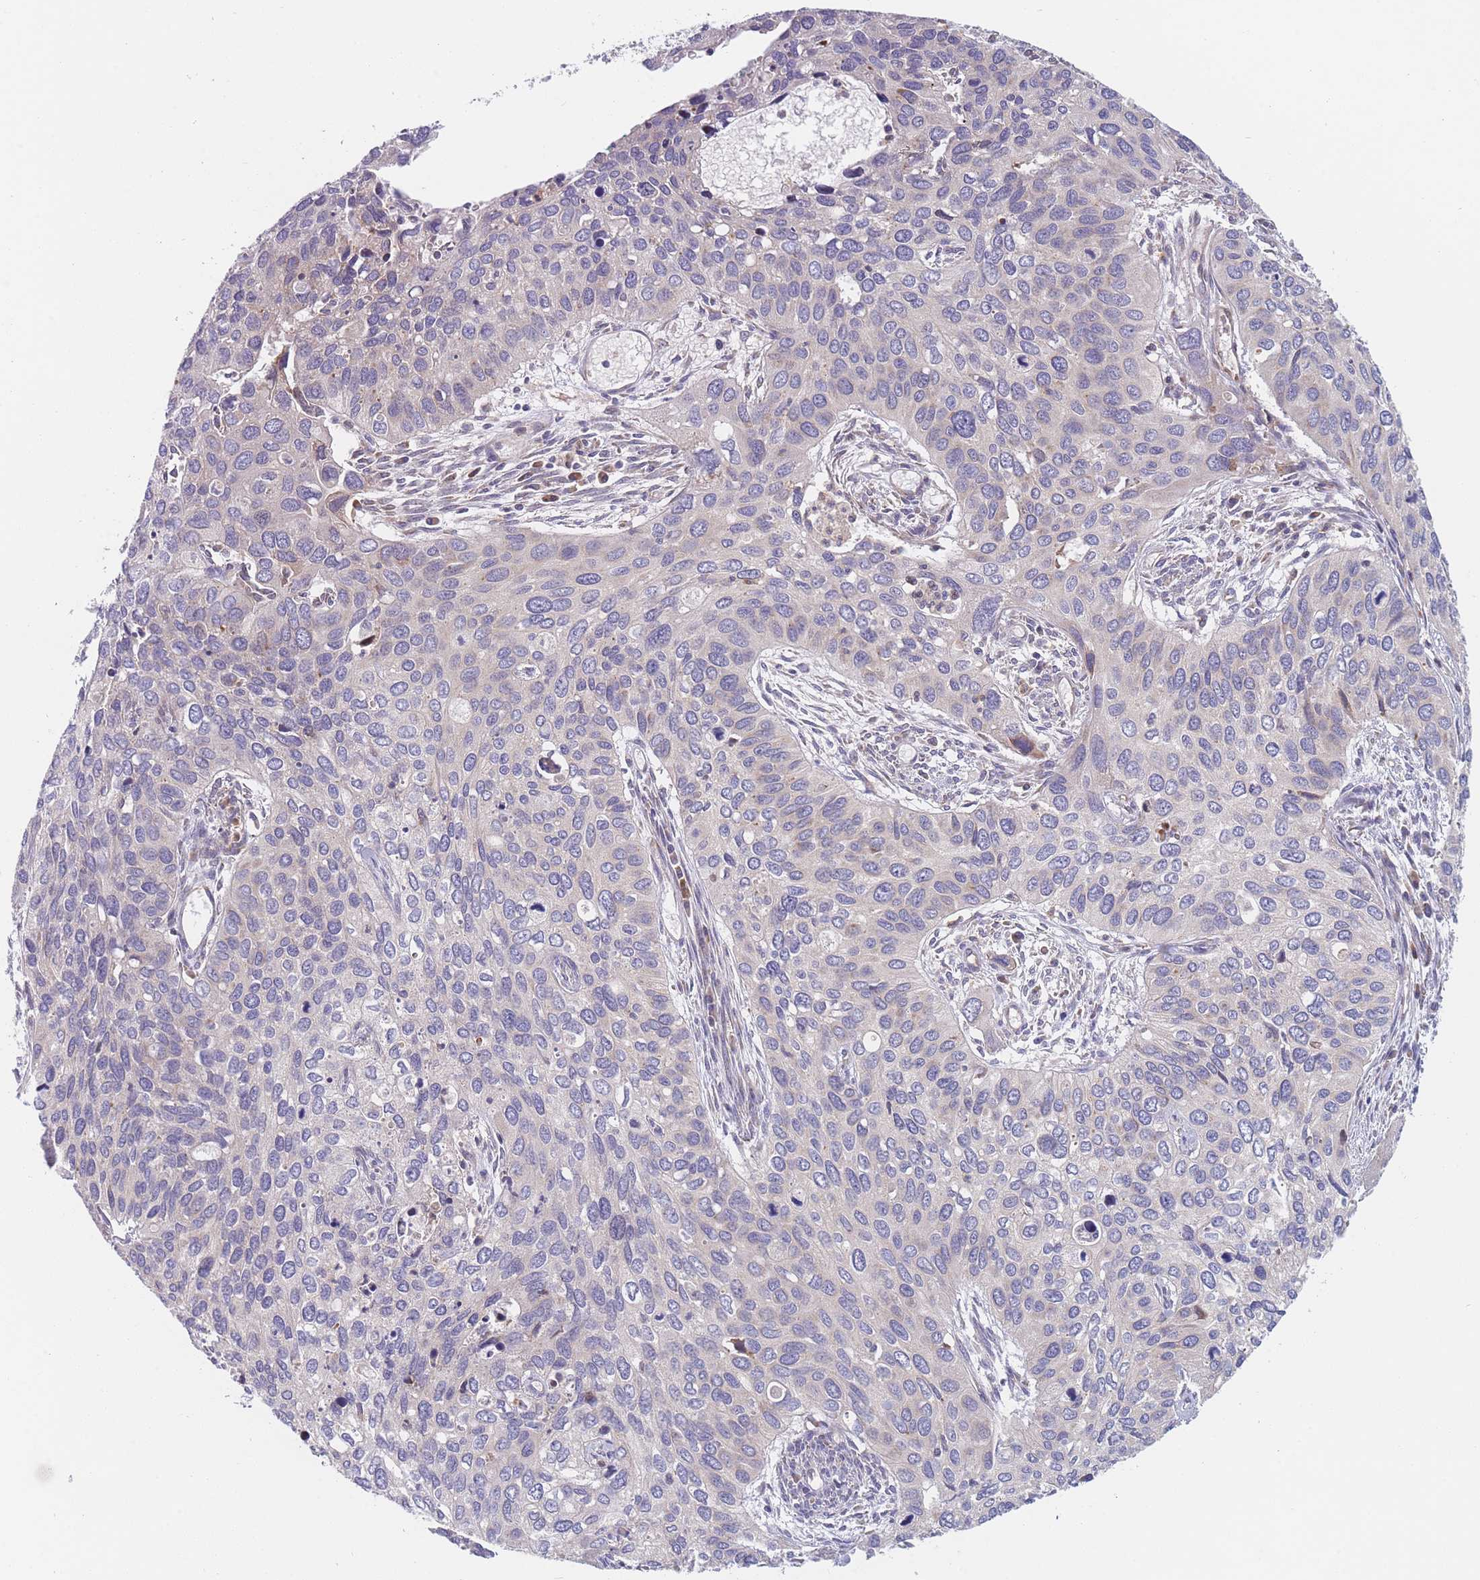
{"staining": {"intensity": "negative", "quantity": "none", "location": "none"}, "tissue": "cervical cancer", "cell_type": "Tumor cells", "image_type": "cancer", "snomed": [{"axis": "morphology", "description": "Squamous cell carcinoma, NOS"}, {"axis": "topography", "description": "Cervix"}], "caption": "The histopathology image demonstrates no staining of tumor cells in cervical squamous cell carcinoma. (DAB (3,3'-diaminobenzidine) immunohistochemistry (IHC), high magnification).", "gene": "TMEM131L", "patient": {"sex": "female", "age": 55}}